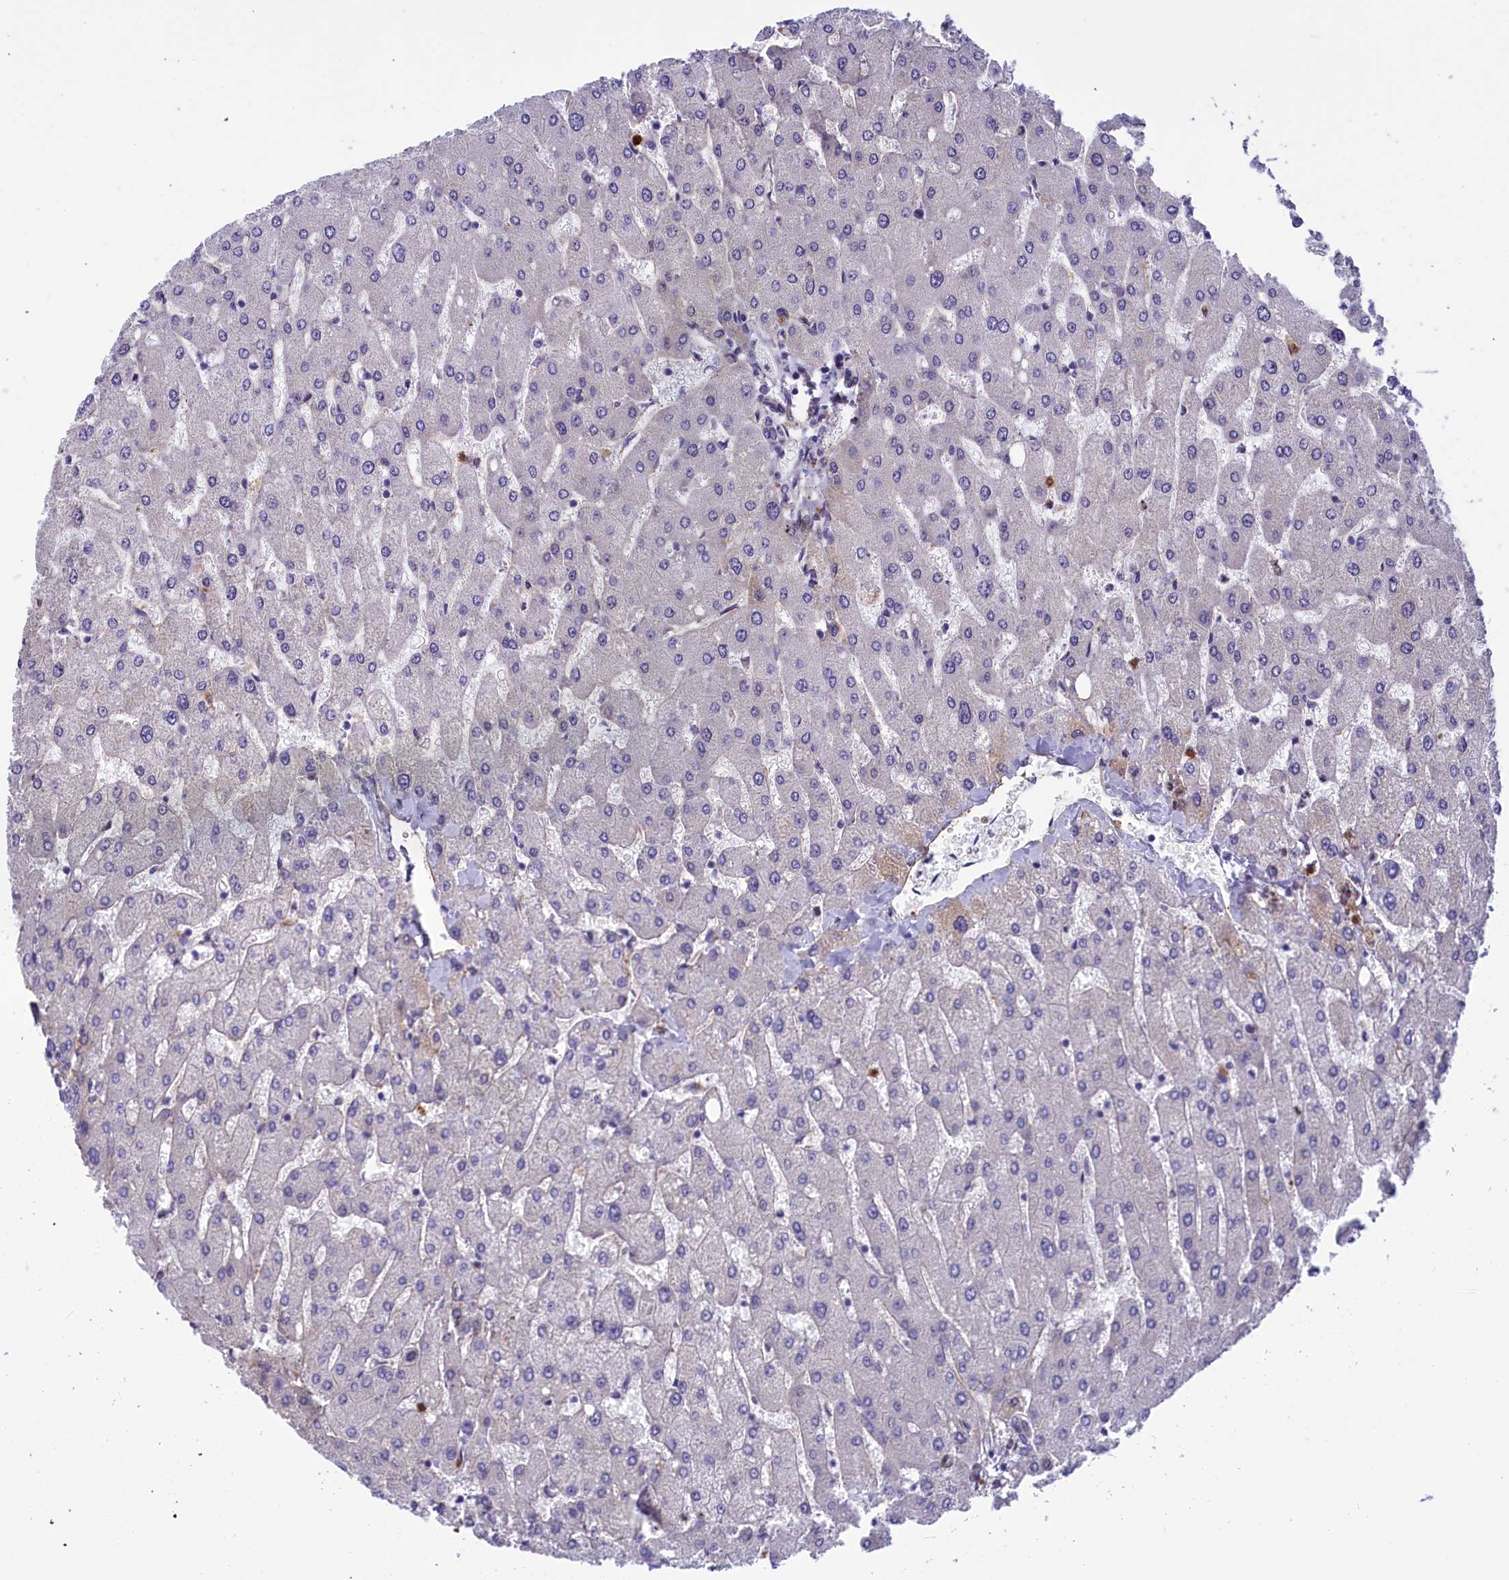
{"staining": {"intensity": "negative", "quantity": "none", "location": "none"}, "tissue": "liver", "cell_type": "Cholangiocytes", "image_type": "normal", "snomed": [{"axis": "morphology", "description": "Normal tissue, NOS"}, {"axis": "topography", "description": "Liver"}], "caption": "Cholangiocytes show no significant protein positivity in unremarkable liver.", "gene": "LOXL1", "patient": {"sex": "male", "age": 55}}